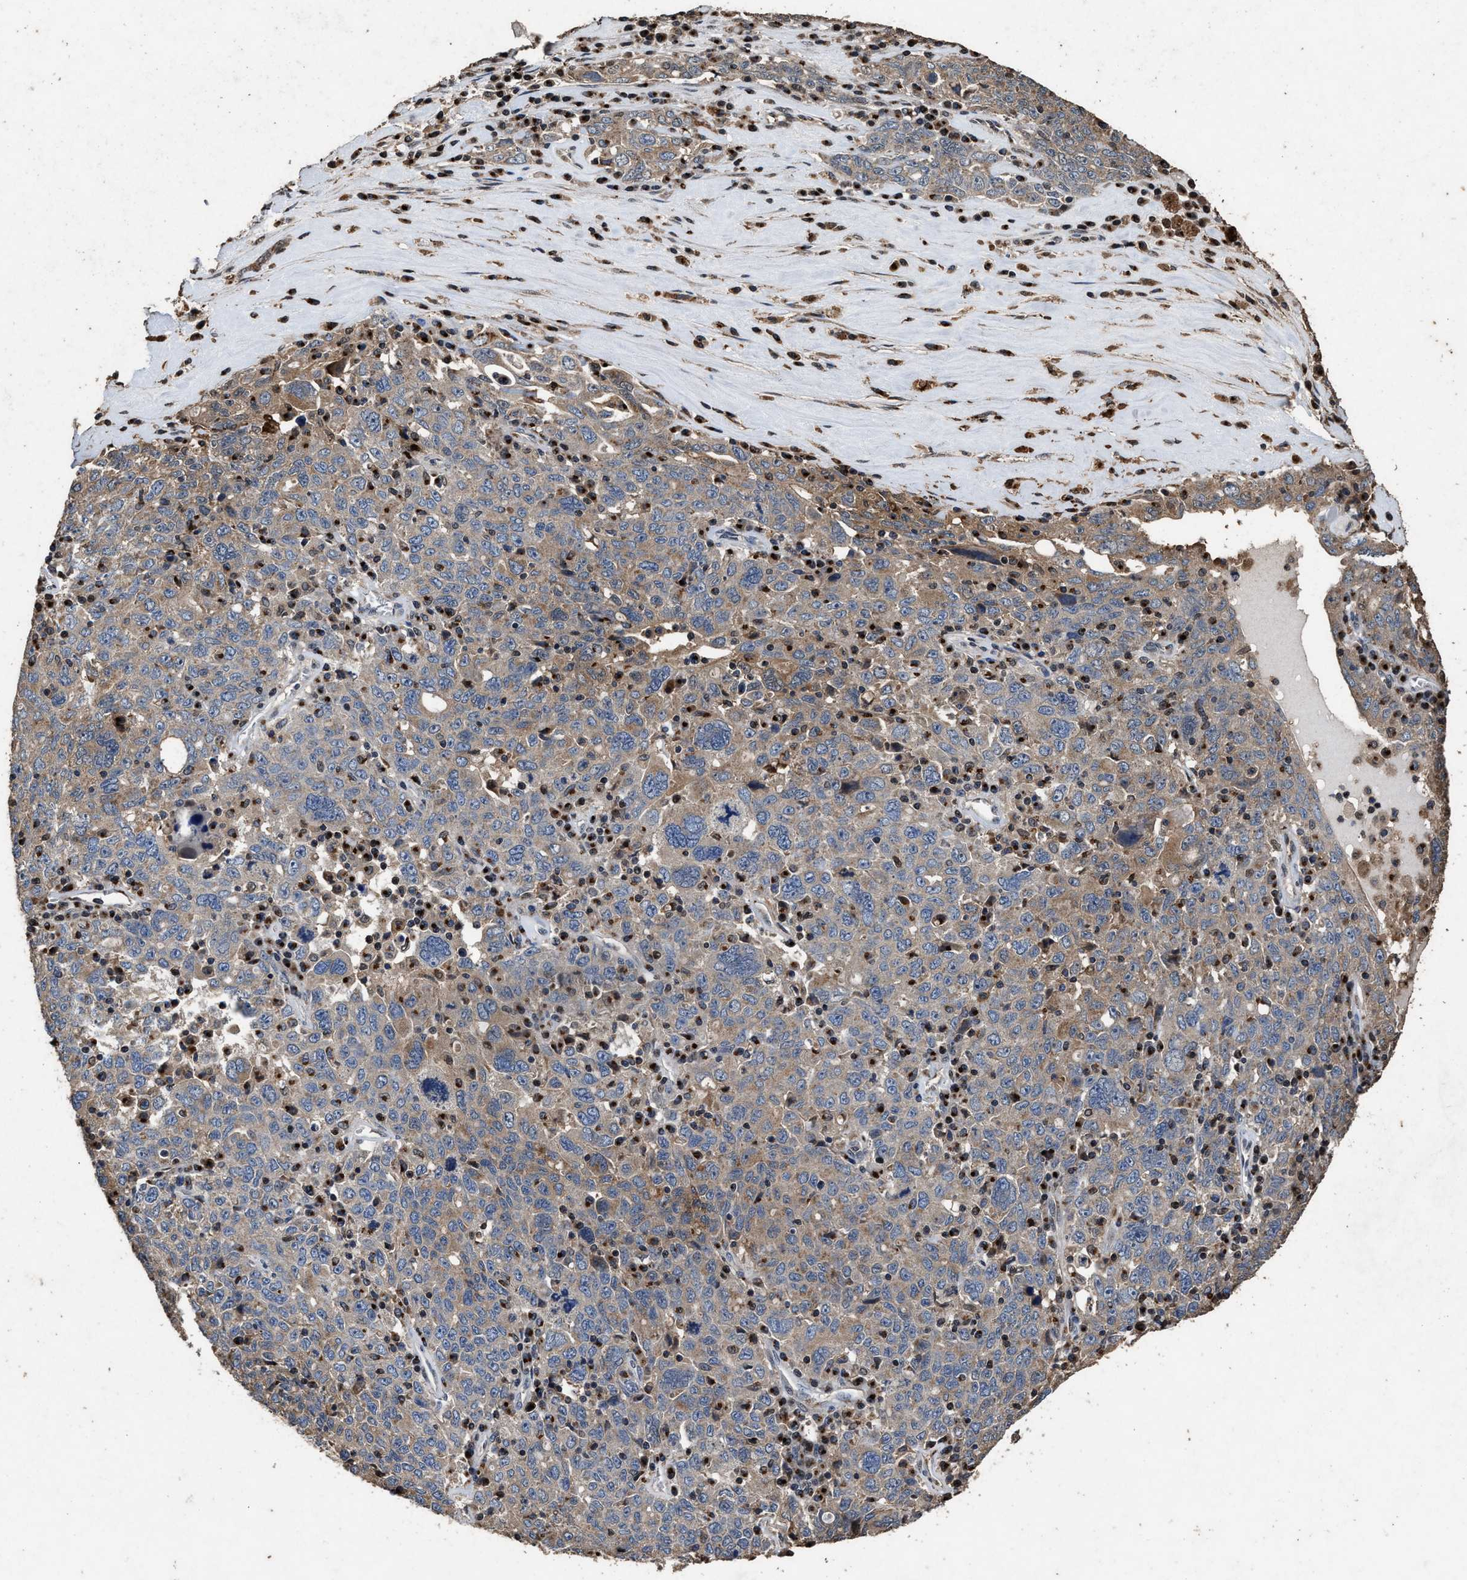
{"staining": {"intensity": "weak", "quantity": "25%-75%", "location": "cytoplasmic/membranous"}, "tissue": "ovarian cancer", "cell_type": "Tumor cells", "image_type": "cancer", "snomed": [{"axis": "morphology", "description": "Carcinoma, endometroid"}, {"axis": "topography", "description": "Ovary"}], "caption": "Ovarian endometroid carcinoma stained for a protein (brown) displays weak cytoplasmic/membranous positive expression in about 25%-75% of tumor cells.", "gene": "TPST2", "patient": {"sex": "female", "age": 62}}